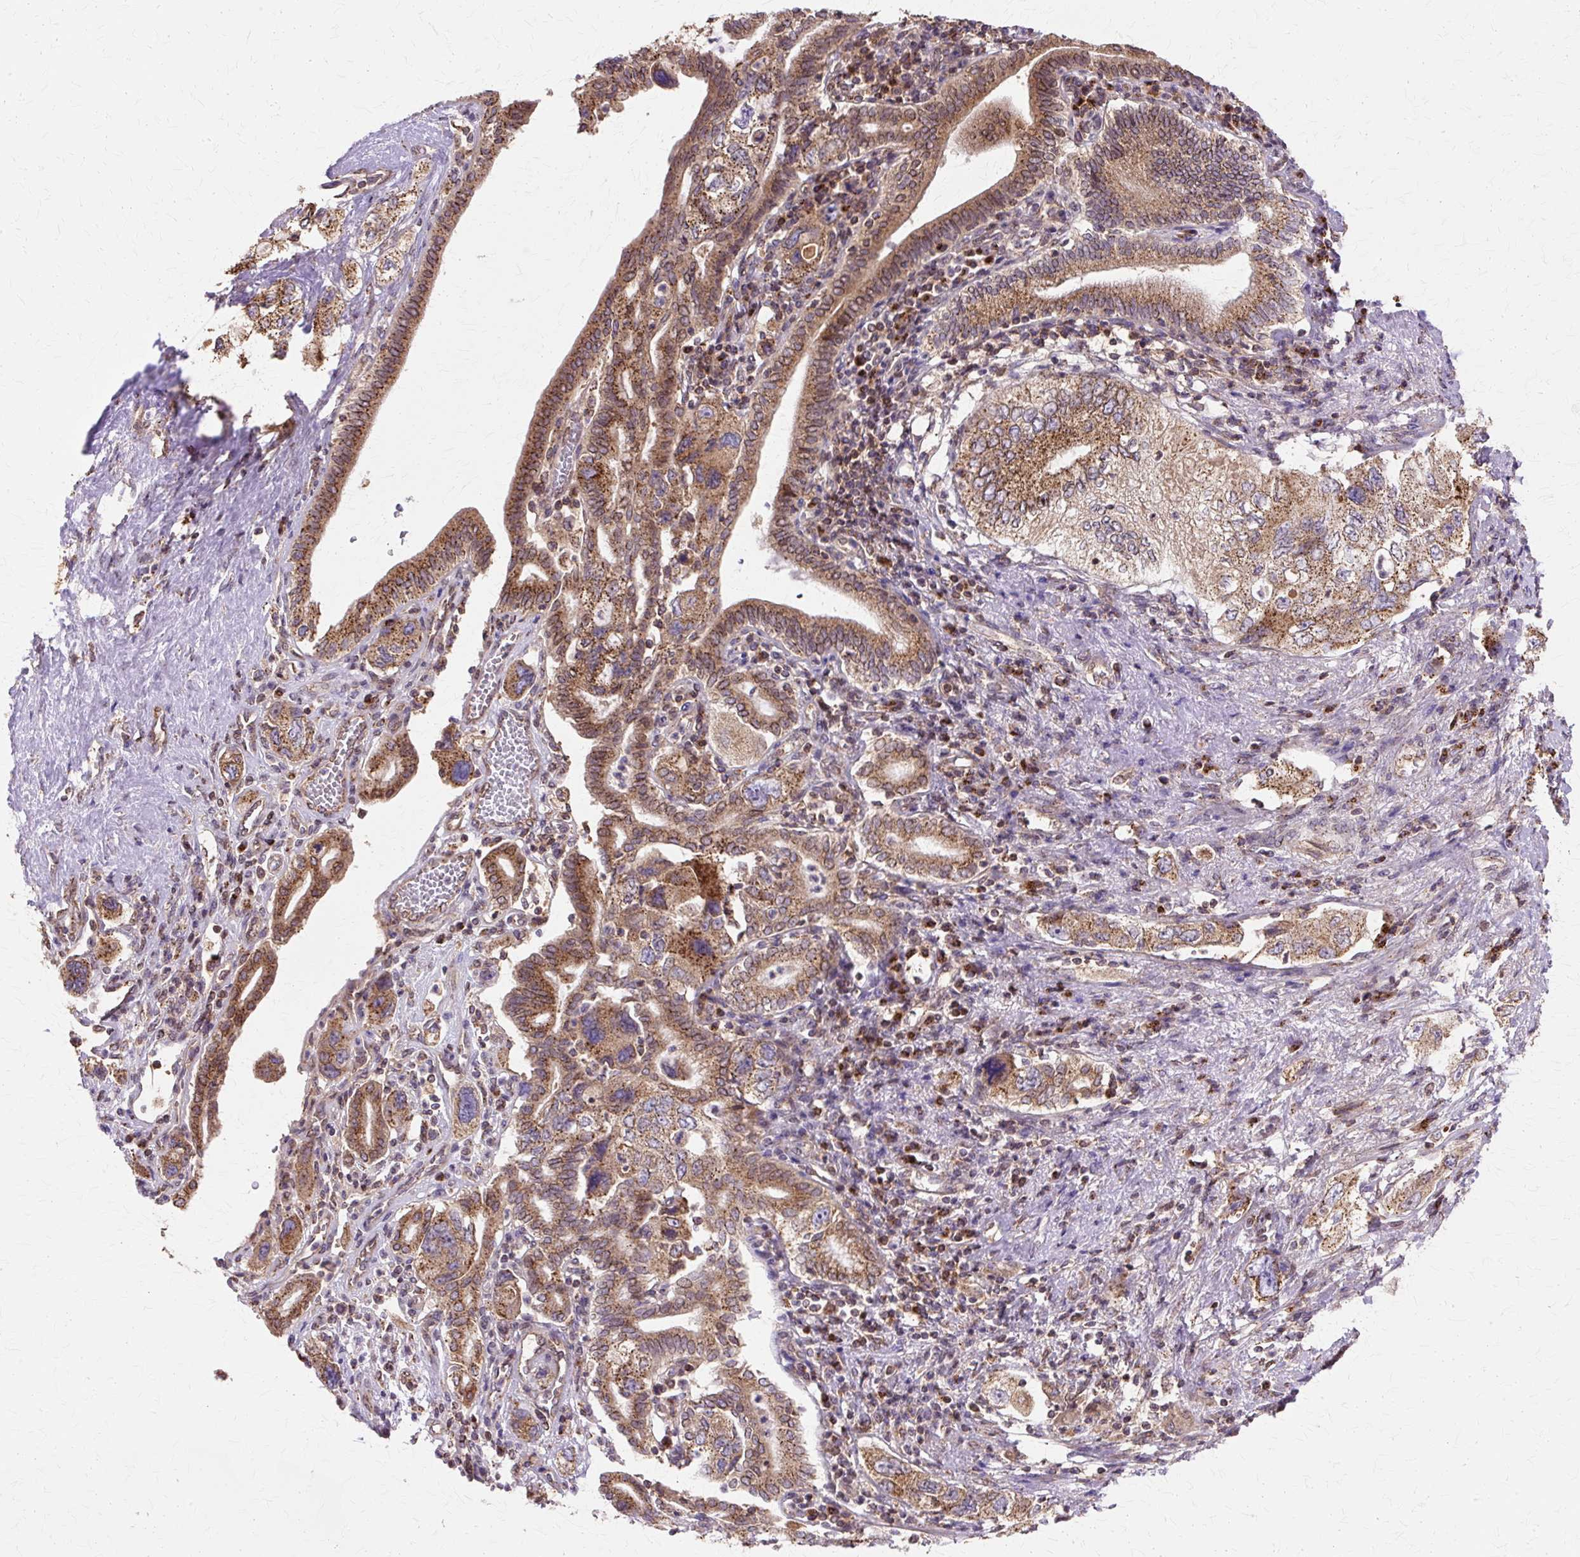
{"staining": {"intensity": "strong", "quantity": ">75%", "location": "cytoplasmic/membranous"}, "tissue": "pancreatic cancer", "cell_type": "Tumor cells", "image_type": "cancer", "snomed": [{"axis": "morphology", "description": "Adenocarcinoma, NOS"}, {"axis": "topography", "description": "Pancreas"}], "caption": "Immunohistochemistry (IHC) staining of pancreatic cancer (adenocarcinoma), which reveals high levels of strong cytoplasmic/membranous staining in approximately >75% of tumor cells indicating strong cytoplasmic/membranous protein staining. The staining was performed using DAB (3,3'-diaminobenzidine) (brown) for protein detection and nuclei were counterstained in hematoxylin (blue).", "gene": "COPB1", "patient": {"sex": "female", "age": 73}}